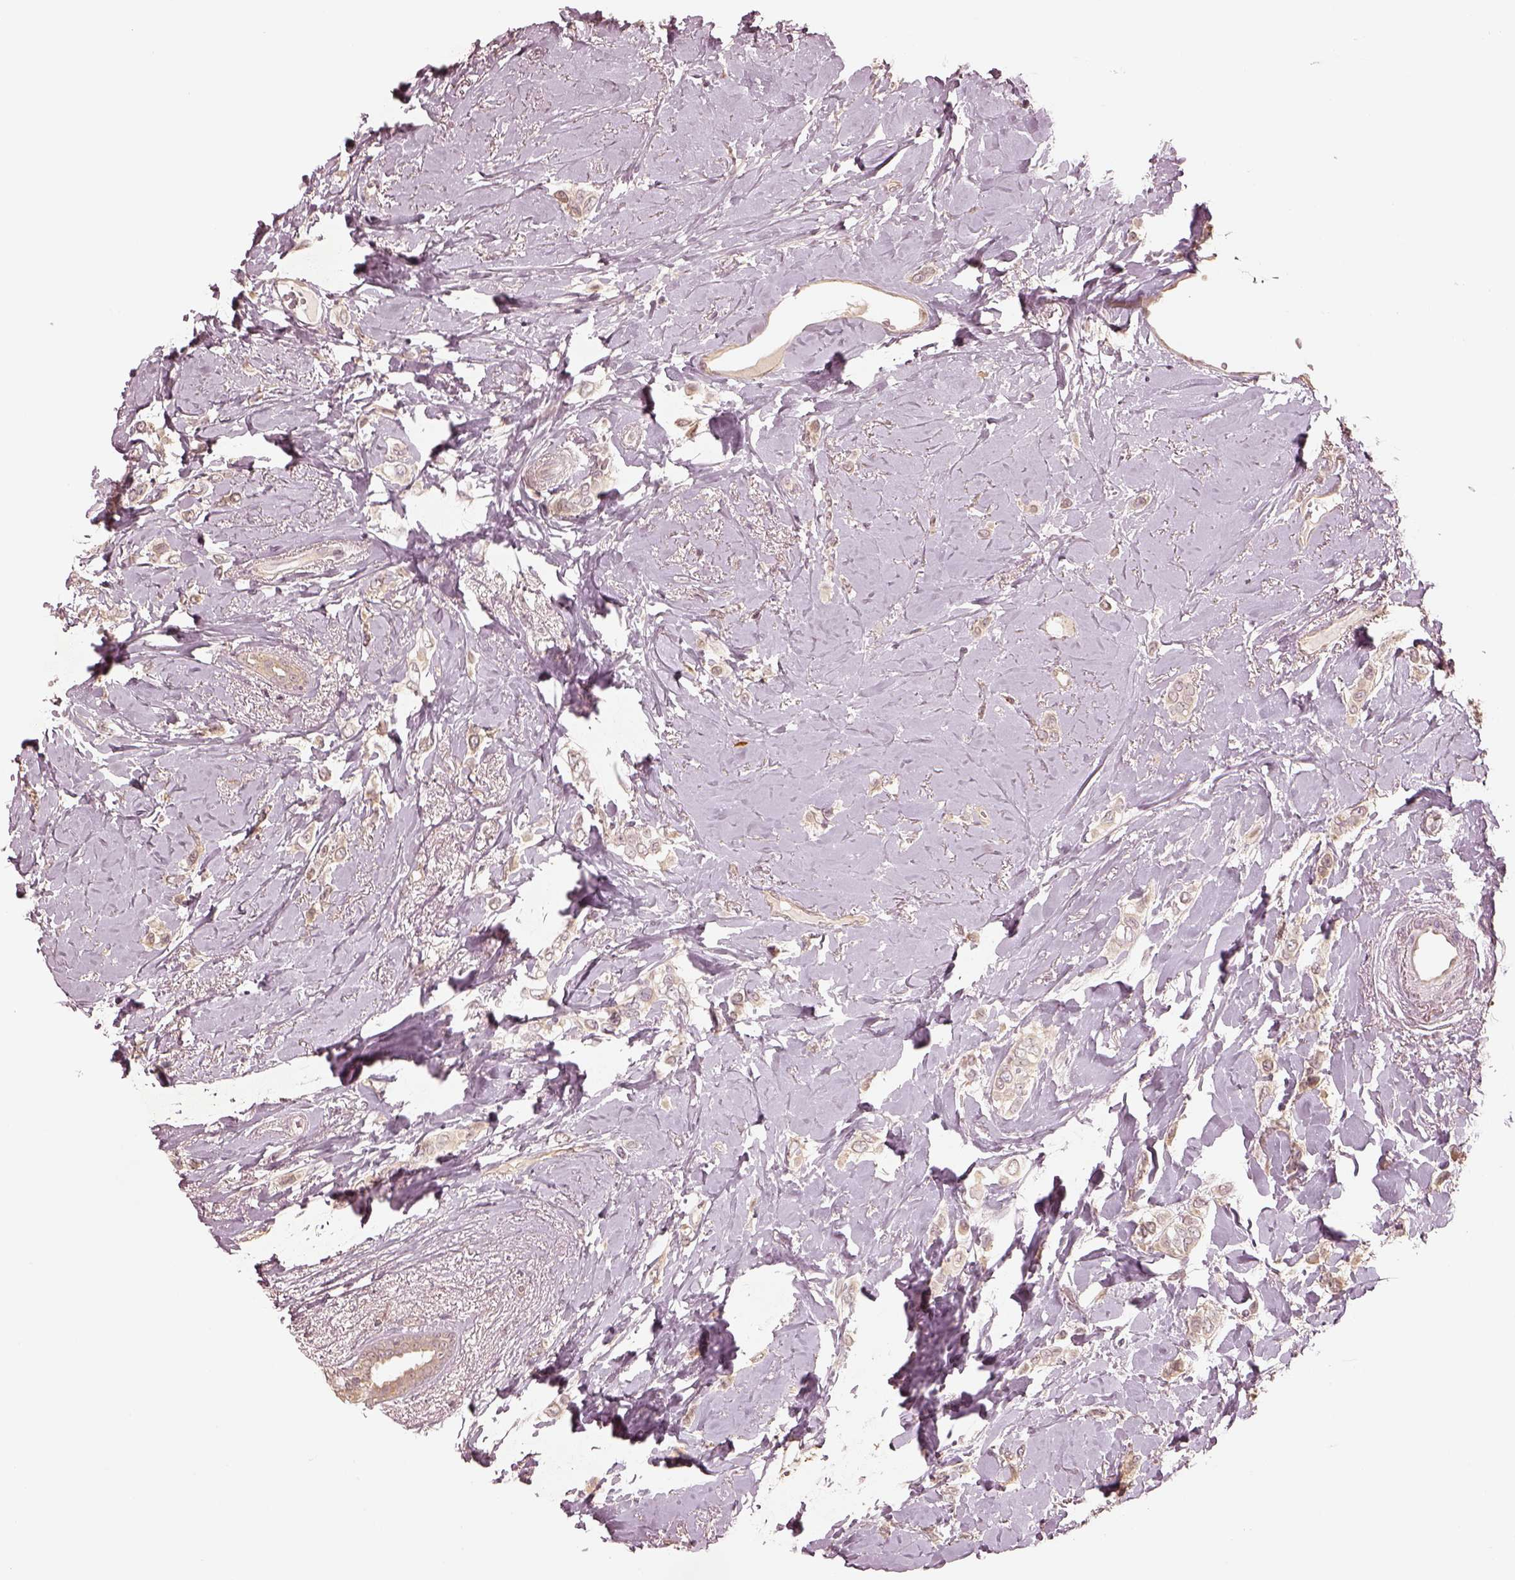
{"staining": {"intensity": "weak", "quantity": ">75%", "location": "cytoplasmic/membranous"}, "tissue": "breast cancer", "cell_type": "Tumor cells", "image_type": "cancer", "snomed": [{"axis": "morphology", "description": "Lobular carcinoma"}, {"axis": "topography", "description": "Breast"}], "caption": "A micrograph of breast cancer stained for a protein shows weak cytoplasmic/membranous brown staining in tumor cells.", "gene": "CRB1", "patient": {"sex": "female", "age": 66}}